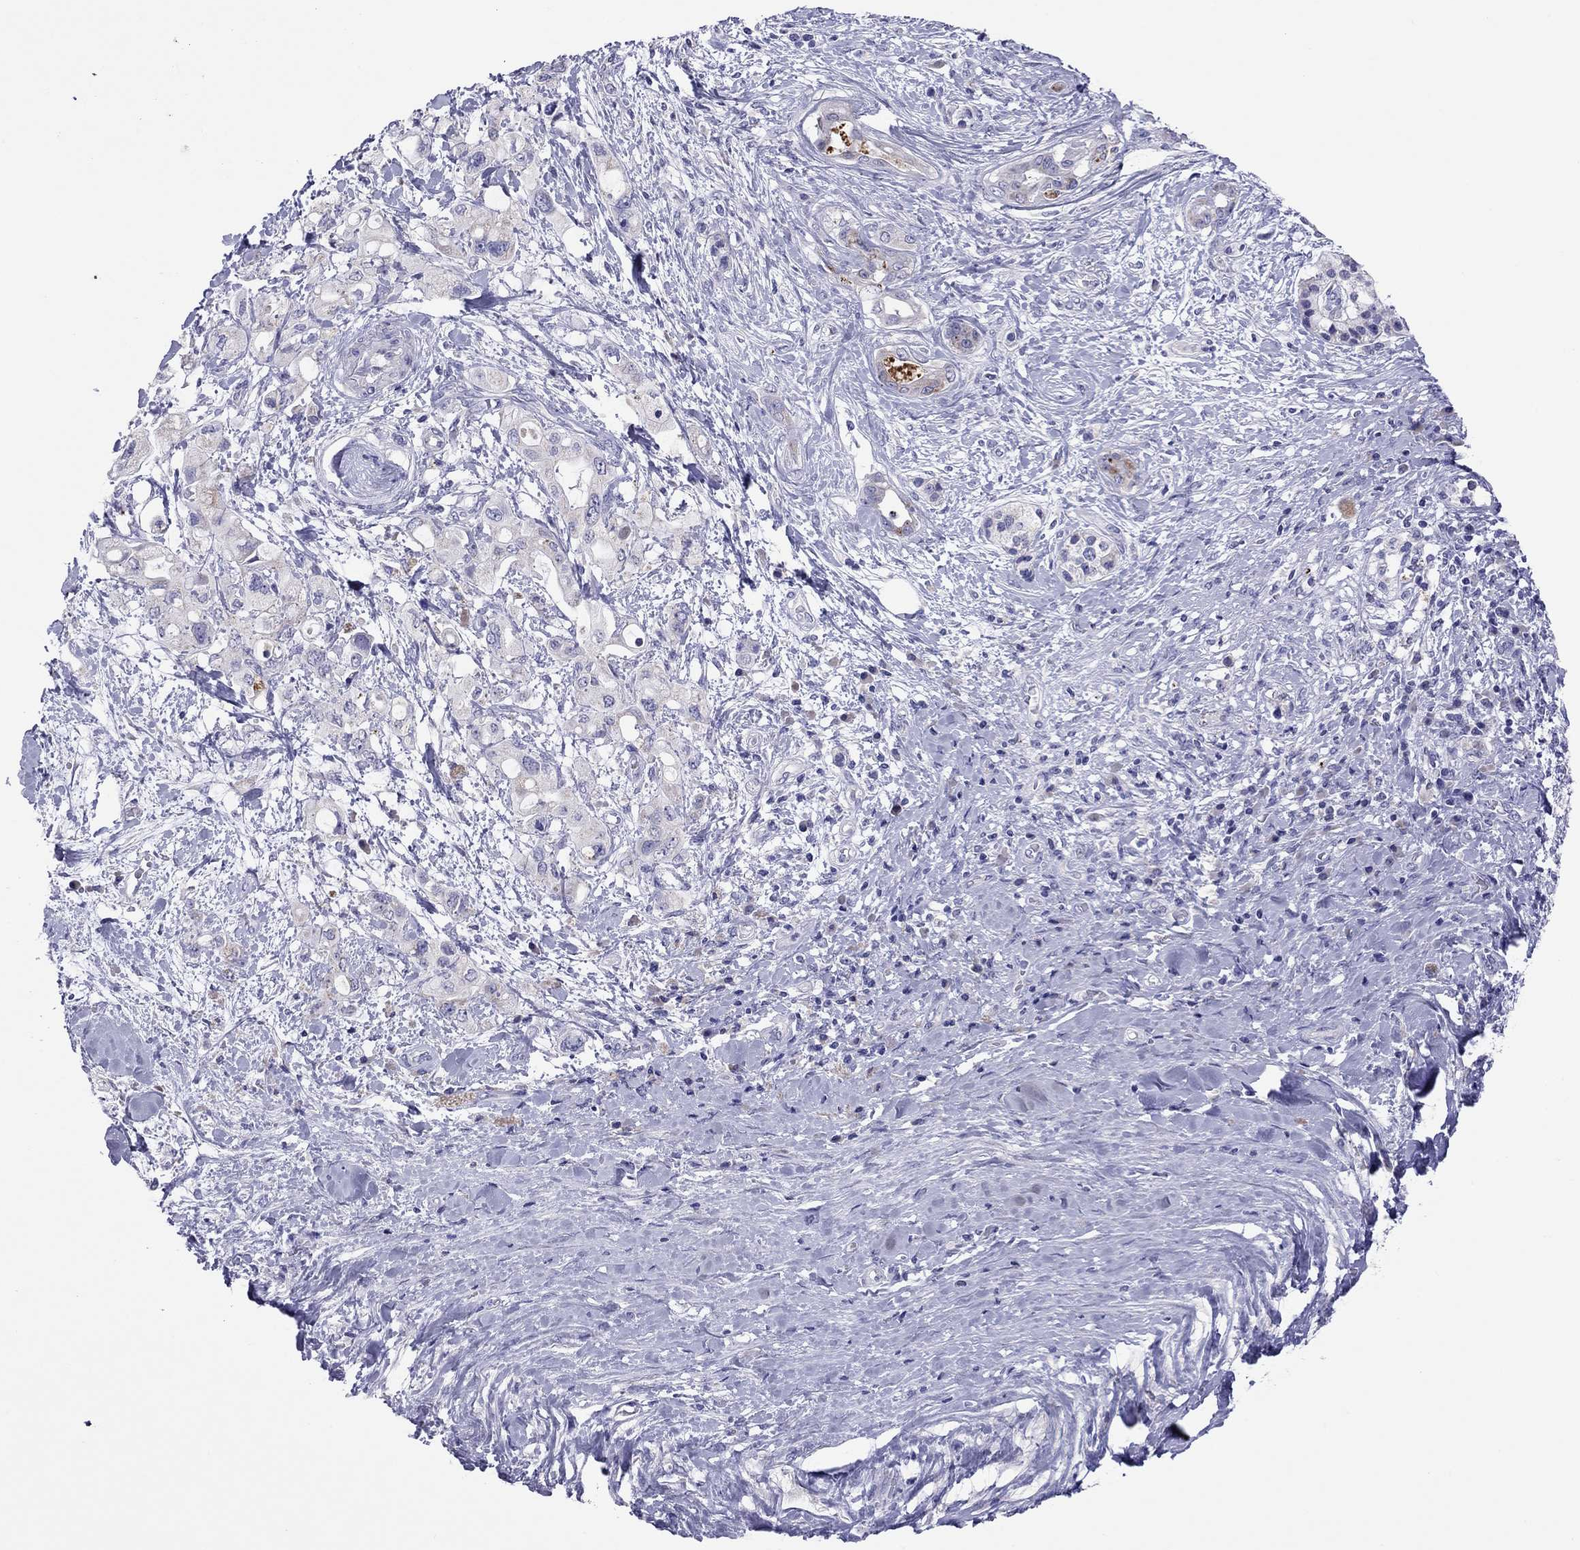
{"staining": {"intensity": "negative", "quantity": "none", "location": "none"}, "tissue": "pancreatic cancer", "cell_type": "Tumor cells", "image_type": "cancer", "snomed": [{"axis": "morphology", "description": "Adenocarcinoma, NOS"}, {"axis": "topography", "description": "Pancreas"}], "caption": "The histopathology image demonstrates no staining of tumor cells in pancreatic adenocarcinoma. (DAB IHC visualized using brightfield microscopy, high magnification).", "gene": "COL9A1", "patient": {"sex": "female", "age": 56}}